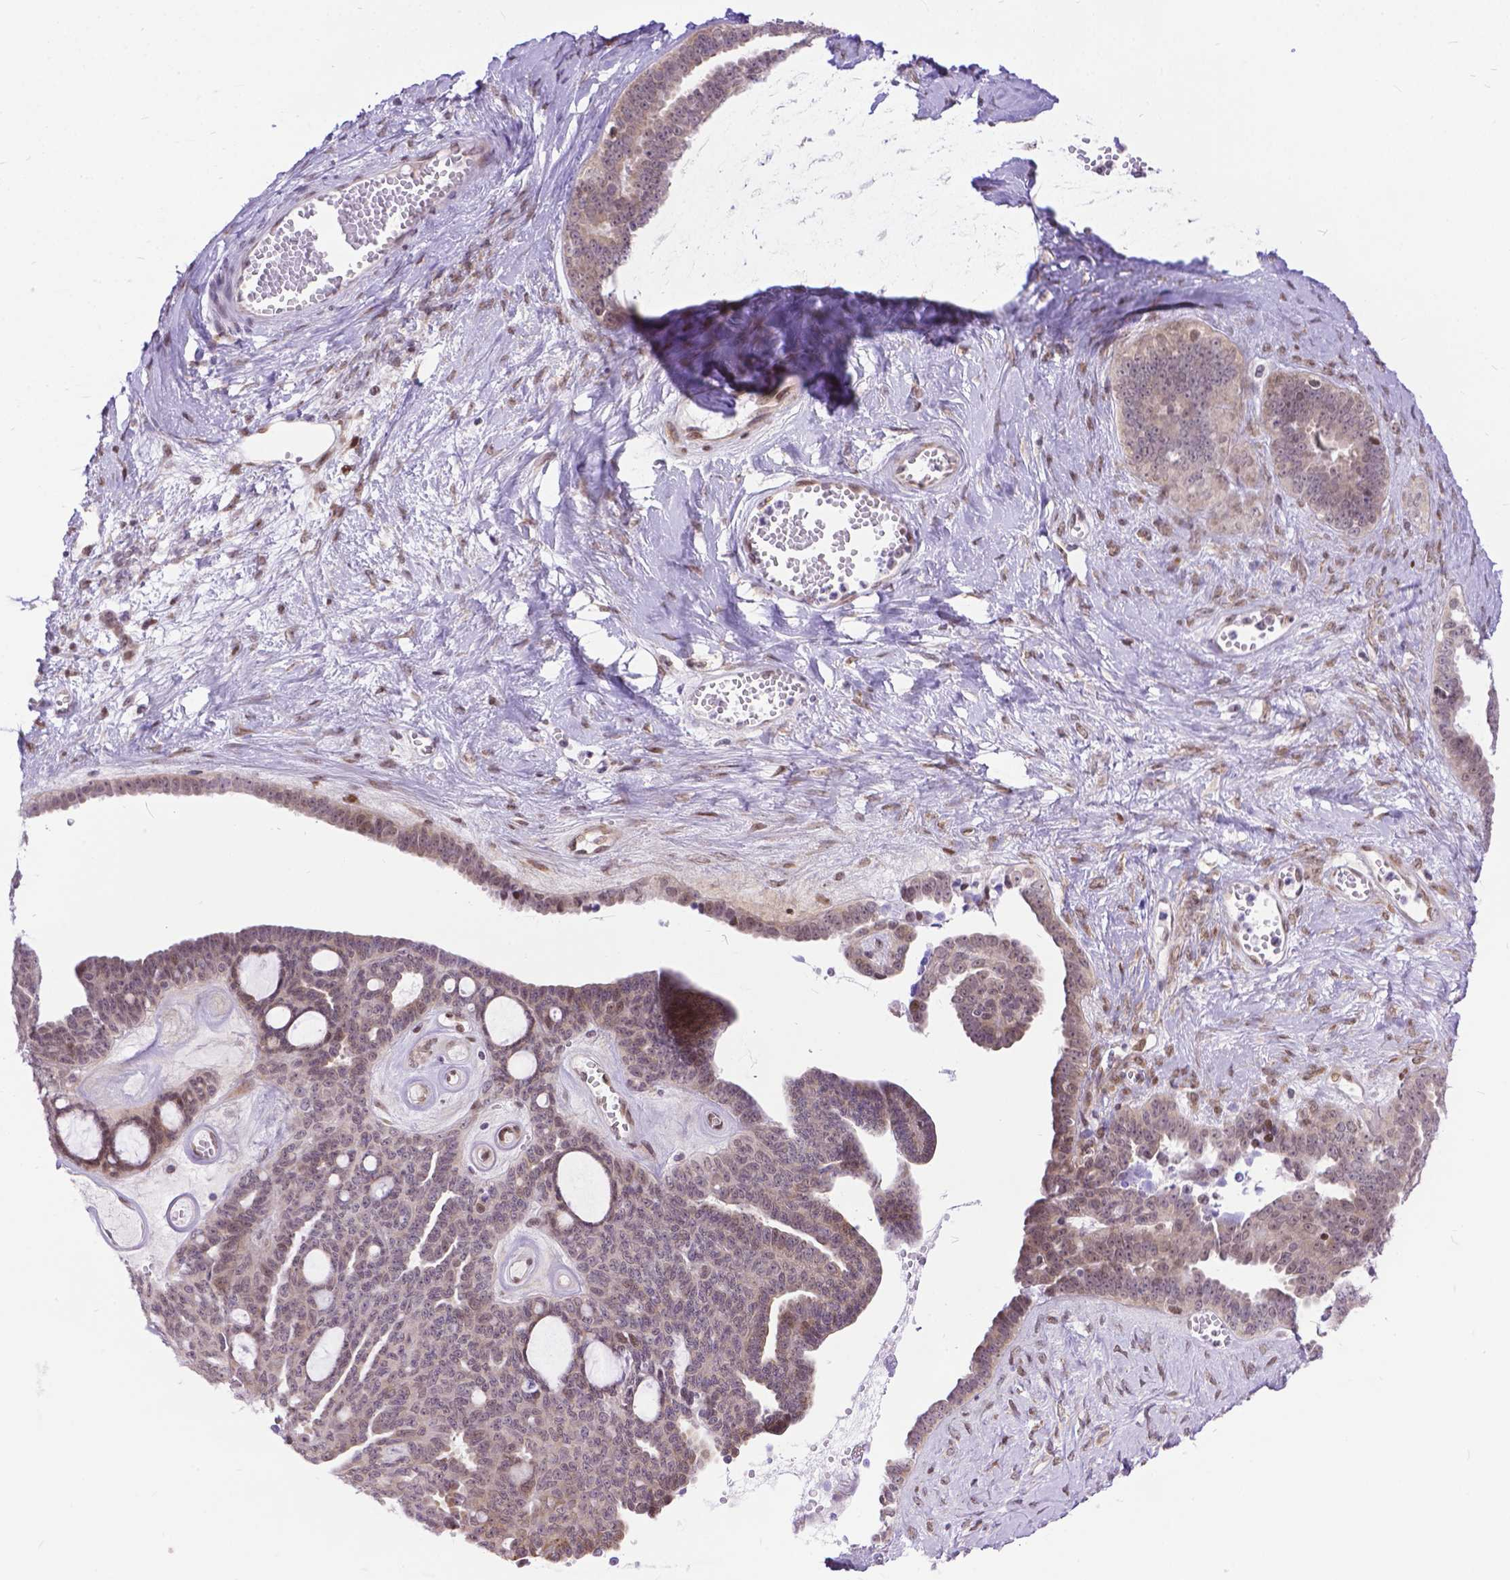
{"staining": {"intensity": "weak", "quantity": ">75%", "location": "cytoplasmic/membranous"}, "tissue": "ovarian cancer", "cell_type": "Tumor cells", "image_type": "cancer", "snomed": [{"axis": "morphology", "description": "Cystadenocarcinoma, serous, NOS"}, {"axis": "topography", "description": "Ovary"}], "caption": "Serous cystadenocarcinoma (ovarian) stained with IHC reveals weak cytoplasmic/membranous positivity in about >75% of tumor cells.", "gene": "FAM124B", "patient": {"sex": "female", "age": 71}}